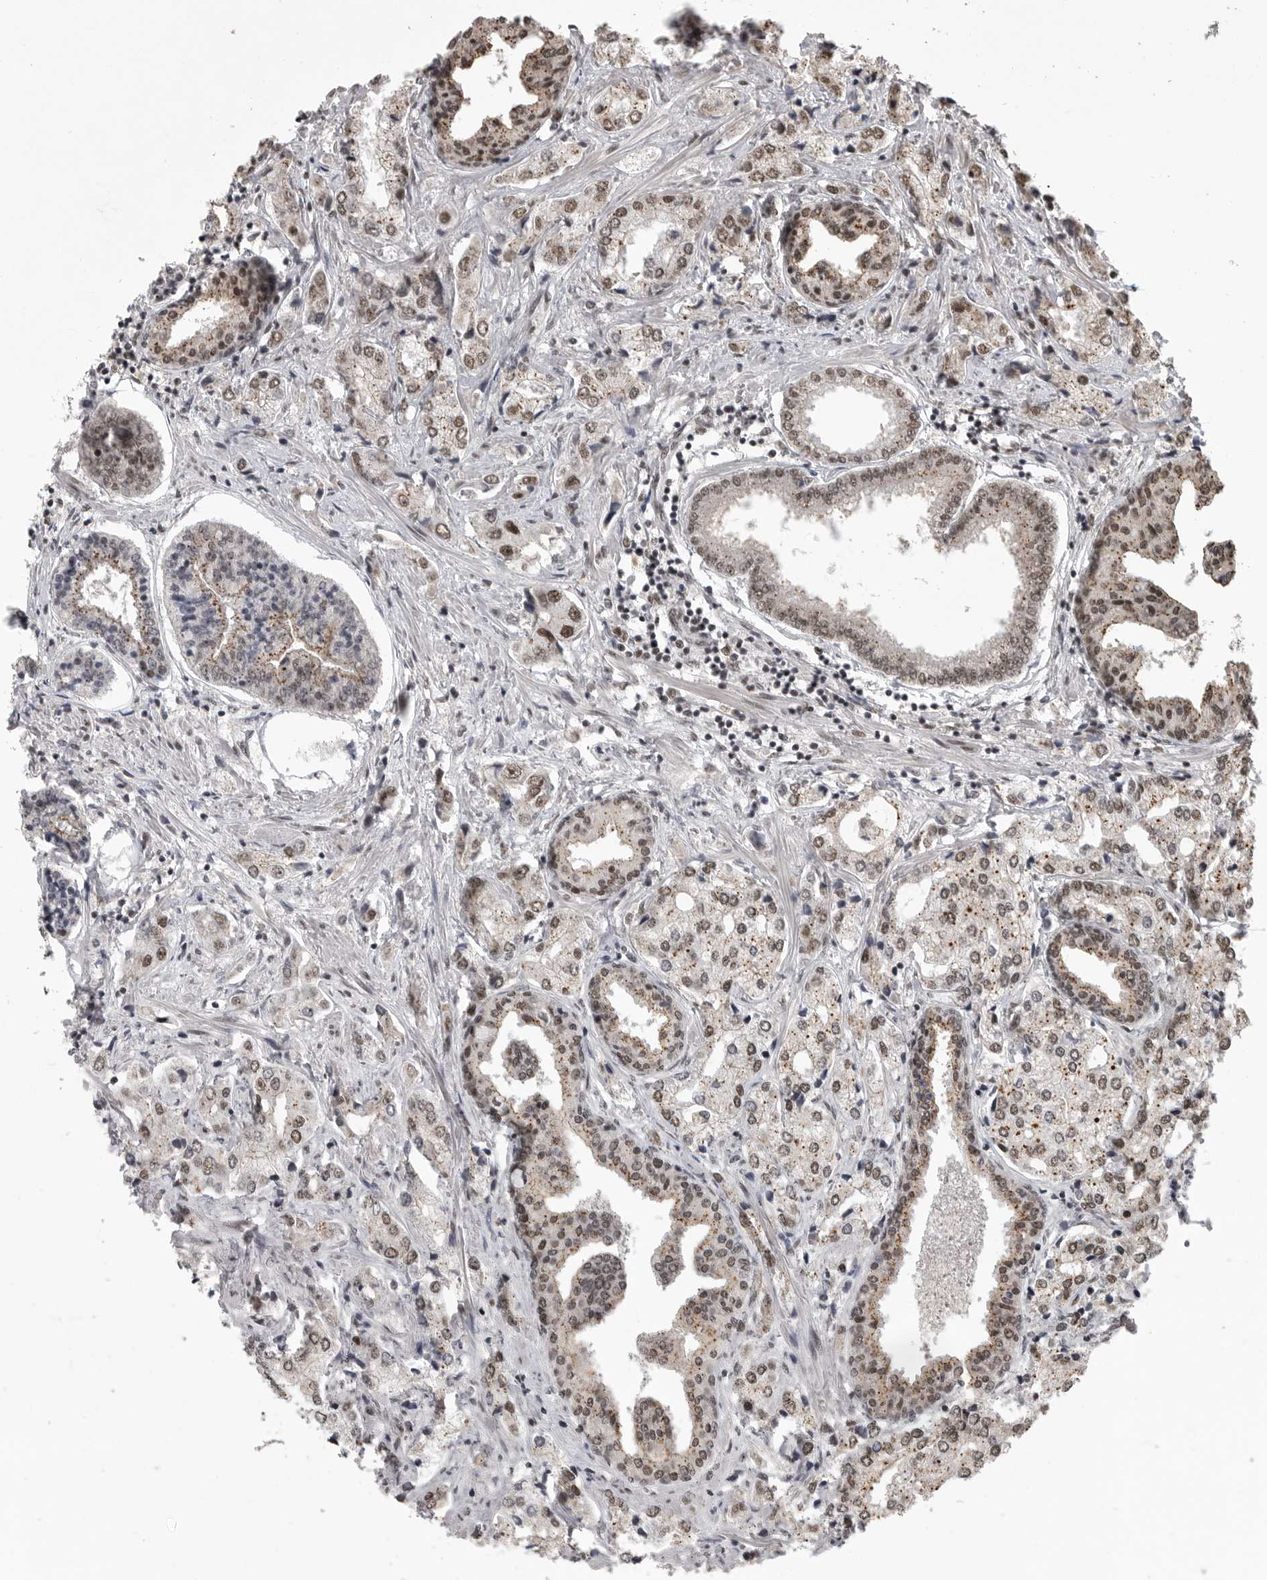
{"staining": {"intensity": "moderate", "quantity": "25%-75%", "location": "cytoplasmic/membranous,nuclear"}, "tissue": "prostate cancer", "cell_type": "Tumor cells", "image_type": "cancer", "snomed": [{"axis": "morphology", "description": "Adenocarcinoma, High grade"}, {"axis": "topography", "description": "Prostate"}], "caption": "Immunohistochemical staining of prostate cancer shows medium levels of moderate cytoplasmic/membranous and nuclear protein positivity in about 25%-75% of tumor cells.", "gene": "CBLL1", "patient": {"sex": "male", "age": 66}}